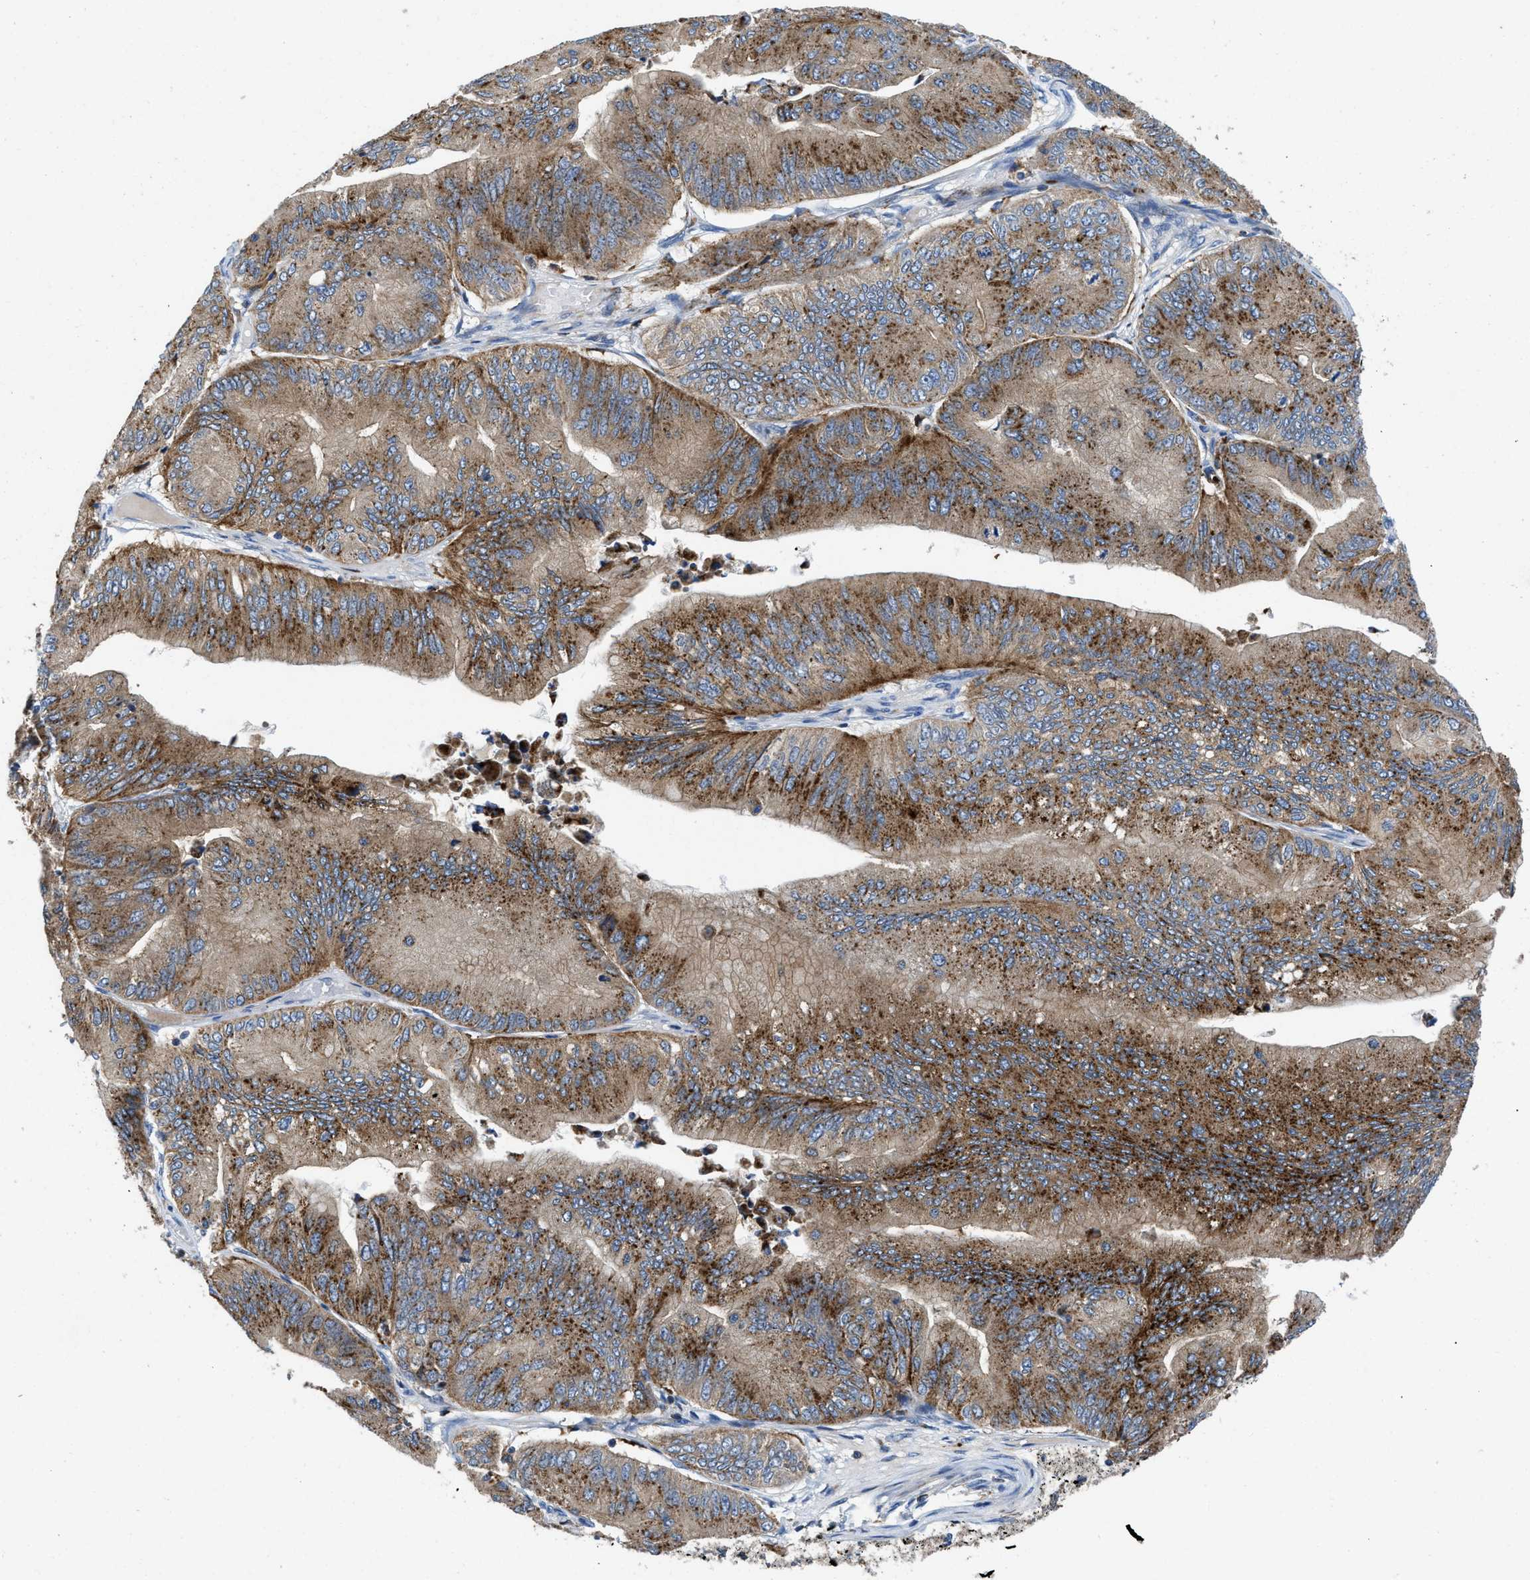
{"staining": {"intensity": "moderate", "quantity": ">75%", "location": "cytoplasmic/membranous"}, "tissue": "ovarian cancer", "cell_type": "Tumor cells", "image_type": "cancer", "snomed": [{"axis": "morphology", "description": "Cystadenocarcinoma, mucinous, NOS"}, {"axis": "topography", "description": "Ovary"}], "caption": "This is a histology image of IHC staining of ovarian mucinous cystadenocarcinoma, which shows moderate expression in the cytoplasmic/membranous of tumor cells.", "gene": "ENPP4", "patient": {"sex": "female", "age": 61}}